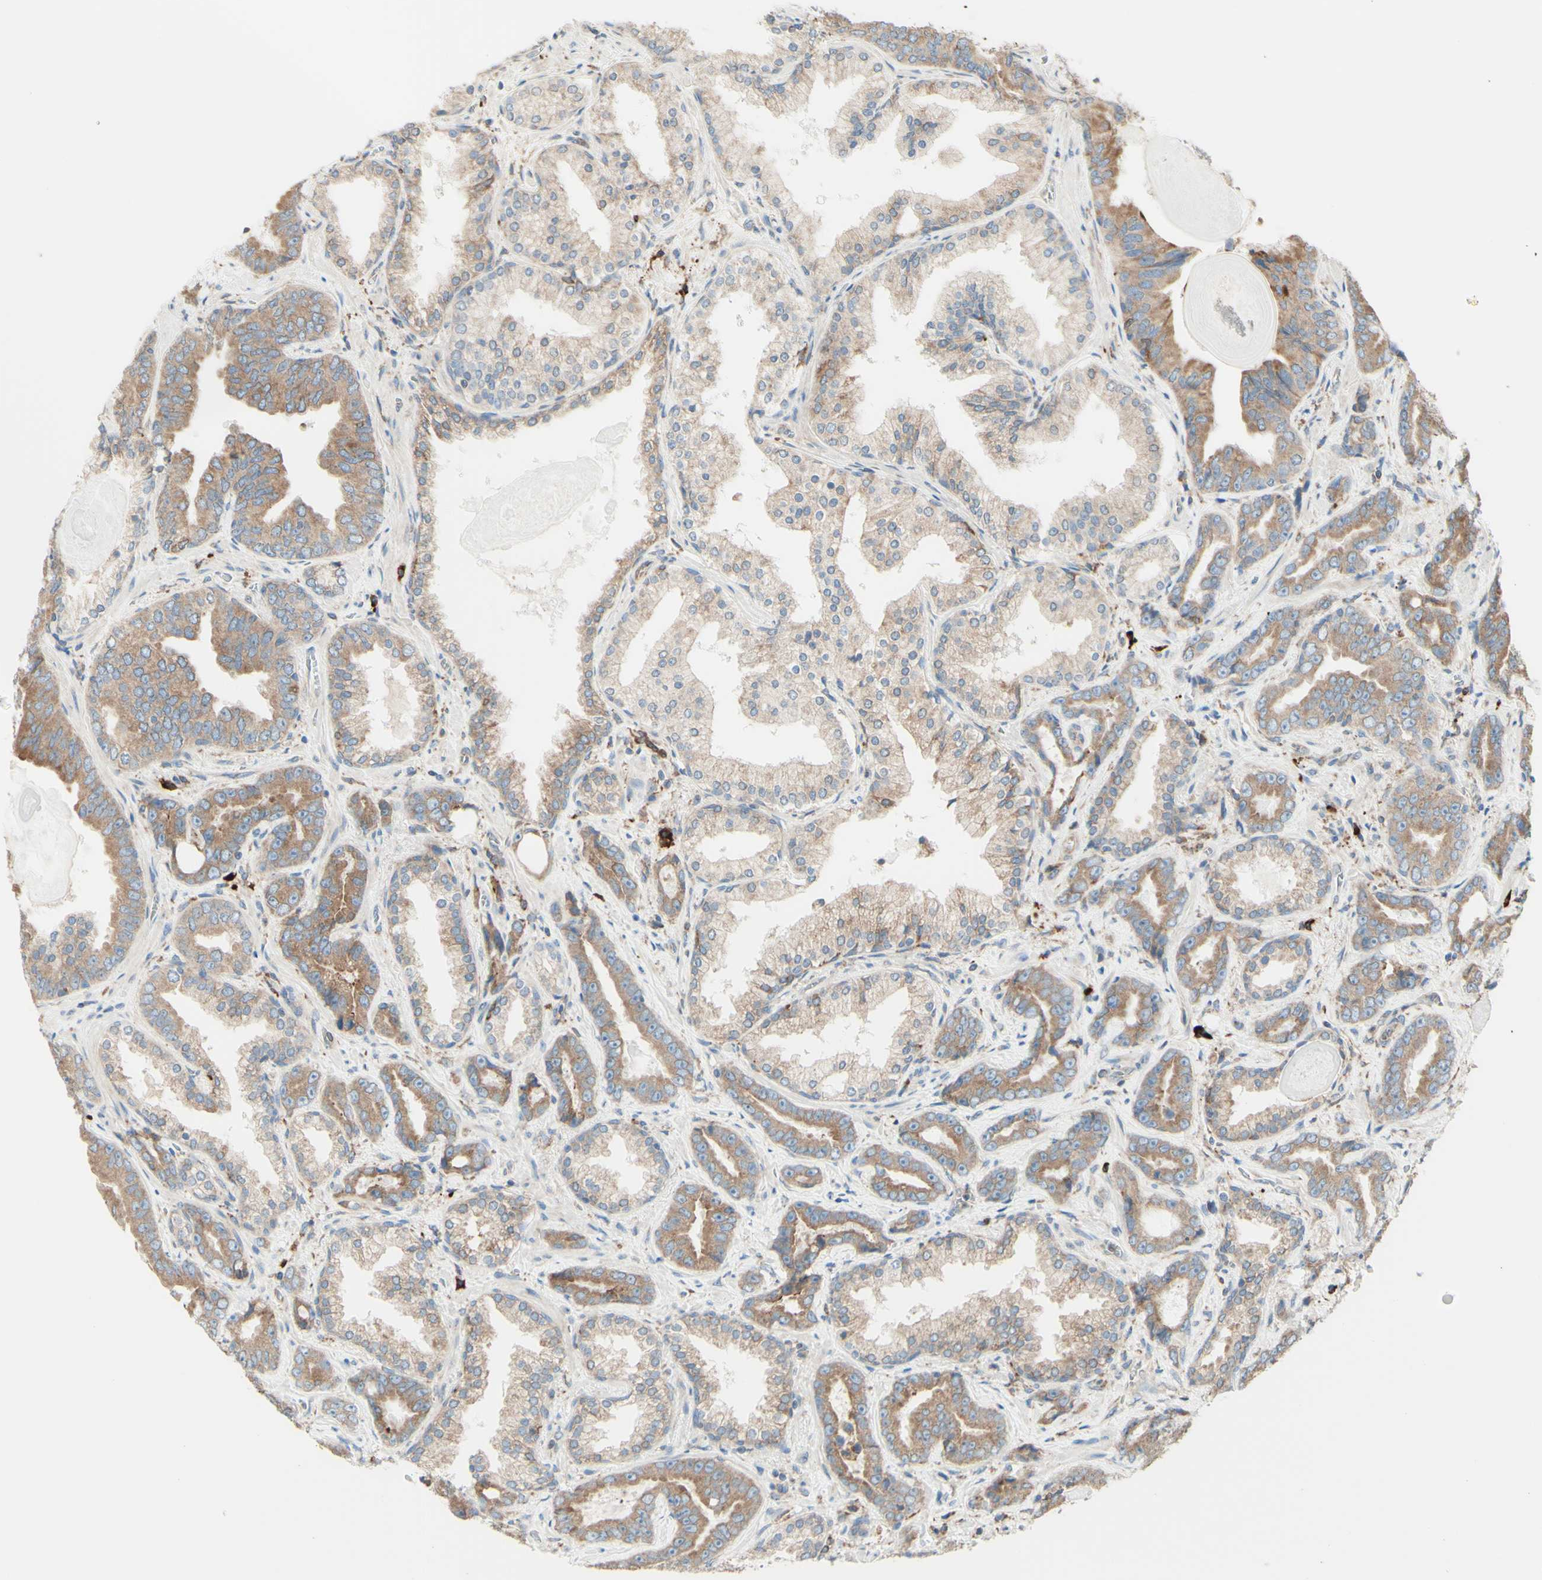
{"staining": {"intensity": "moderate", "quantity": ">75%", "location": "cytoplasmic/membranous"}, "tissue": "prostate cancer", "cell_type": "Tumor cells", "image_type": "cancer", "snomed": [{"axis": "morphology", "description": "Adenocarcinoma, Low grade"}, {"axis": "topography", "description": "Prostate"}], "caption": "Moderate cytoplasmic/membranous expression for a protein is appreciated in about >75% of tumor cells of prostate low-grade adenocarcinoma using immunohistochemistry.", "gene": "DNAJB11", "patient": {"sex": "male", "age": 60}}